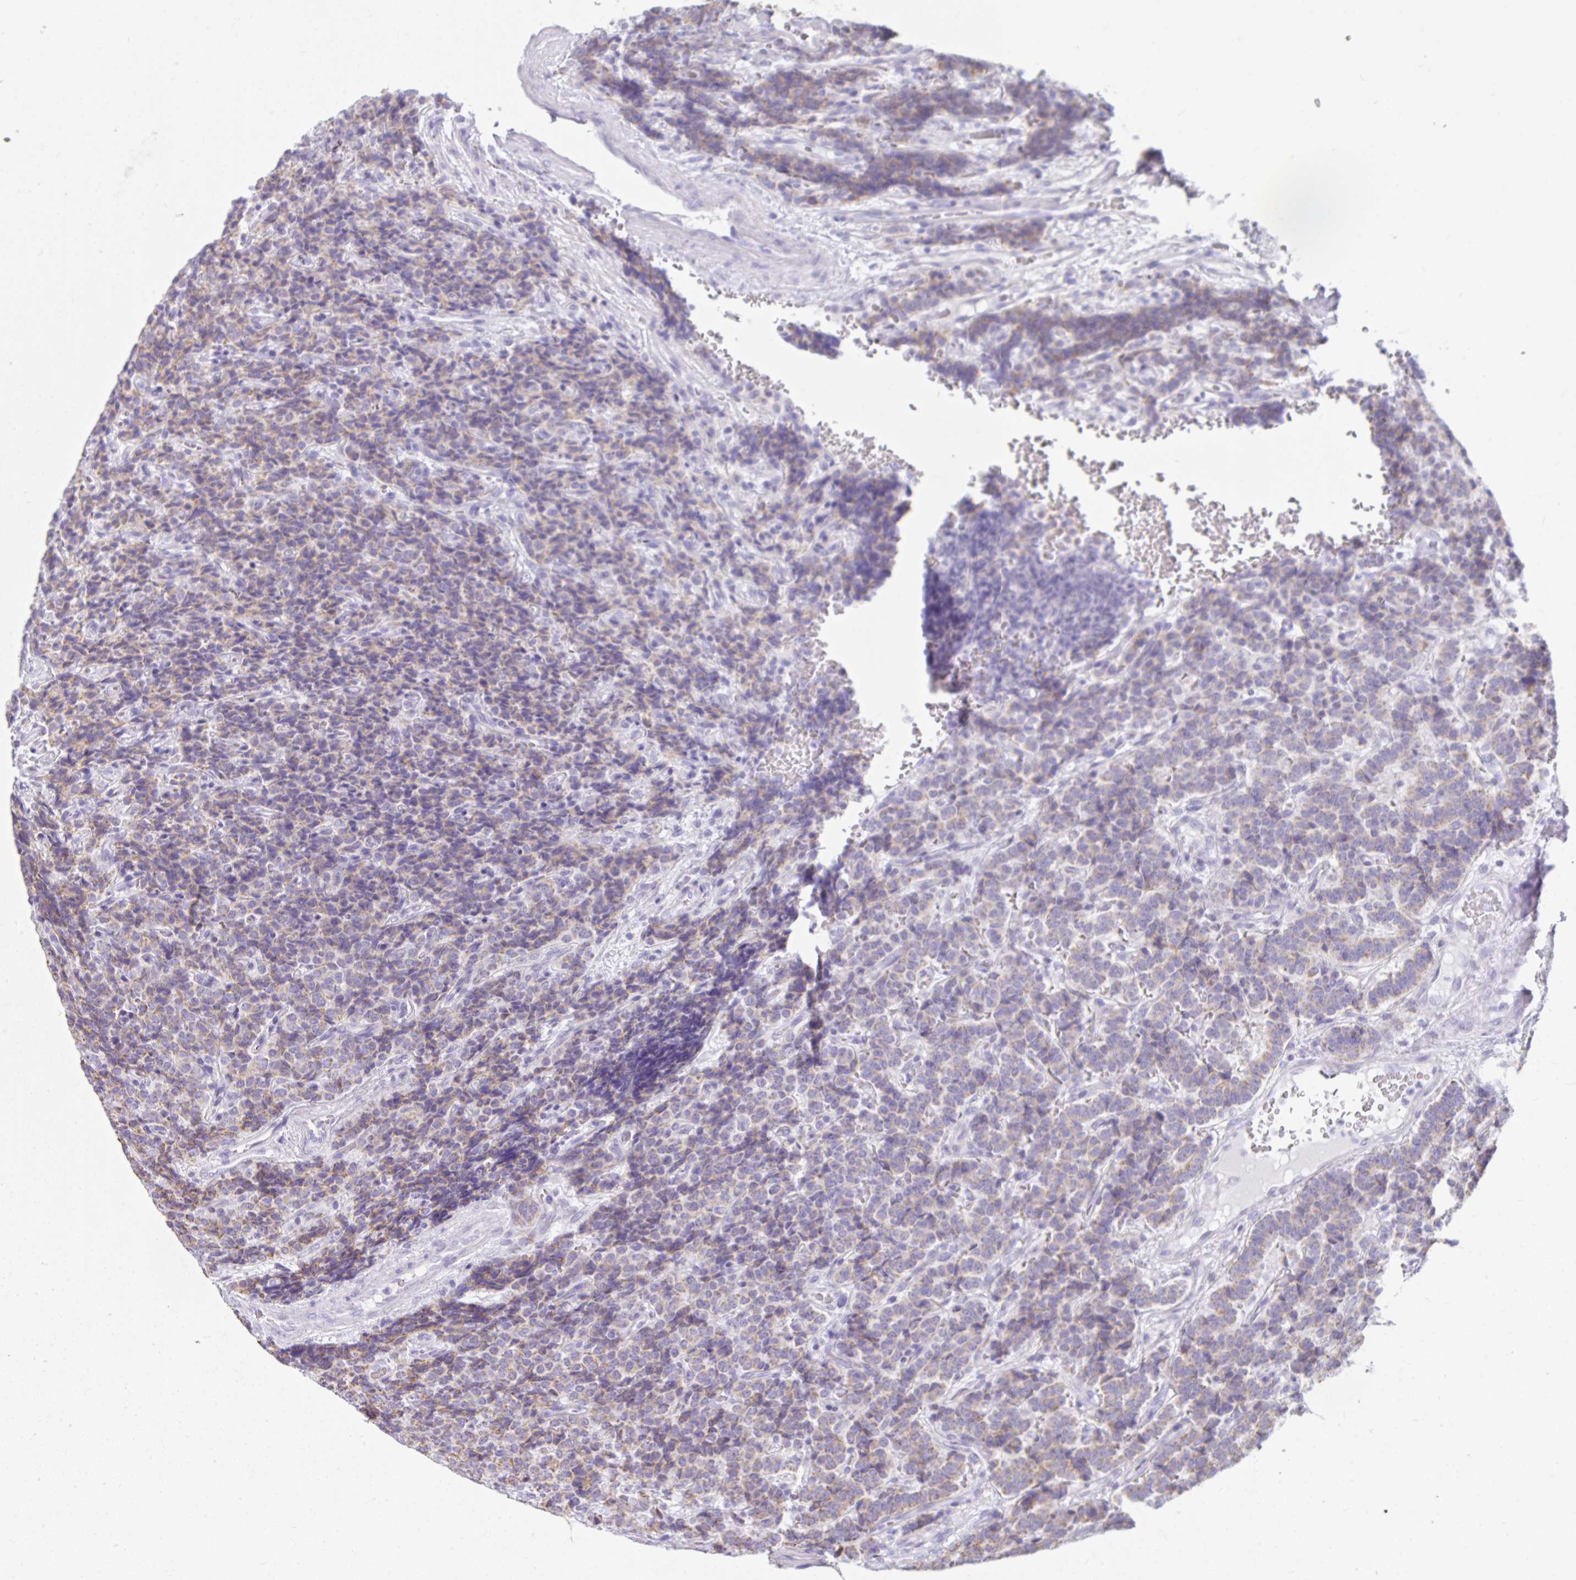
{"staining": {"intensity": "weak", "quantity": ">75%", "location": "cytoplasmic/membranous"}, "tissue": "carcinoid", "cell_type": "Tumor cells", "image_type": "cancer", "snomed": [{"axis": "morphology", "description": "Carcinoid, malignant, NOS"}, {"axis": "topography", "description": "Pancreas"}], "caption": "Tumor cells exhibit weak cytoplasmic/membranous positivity in about >75% of cells in malignant carcinoid.", "gene": "SLC6A1", "patient": {"sex": "male", "age": 36}}